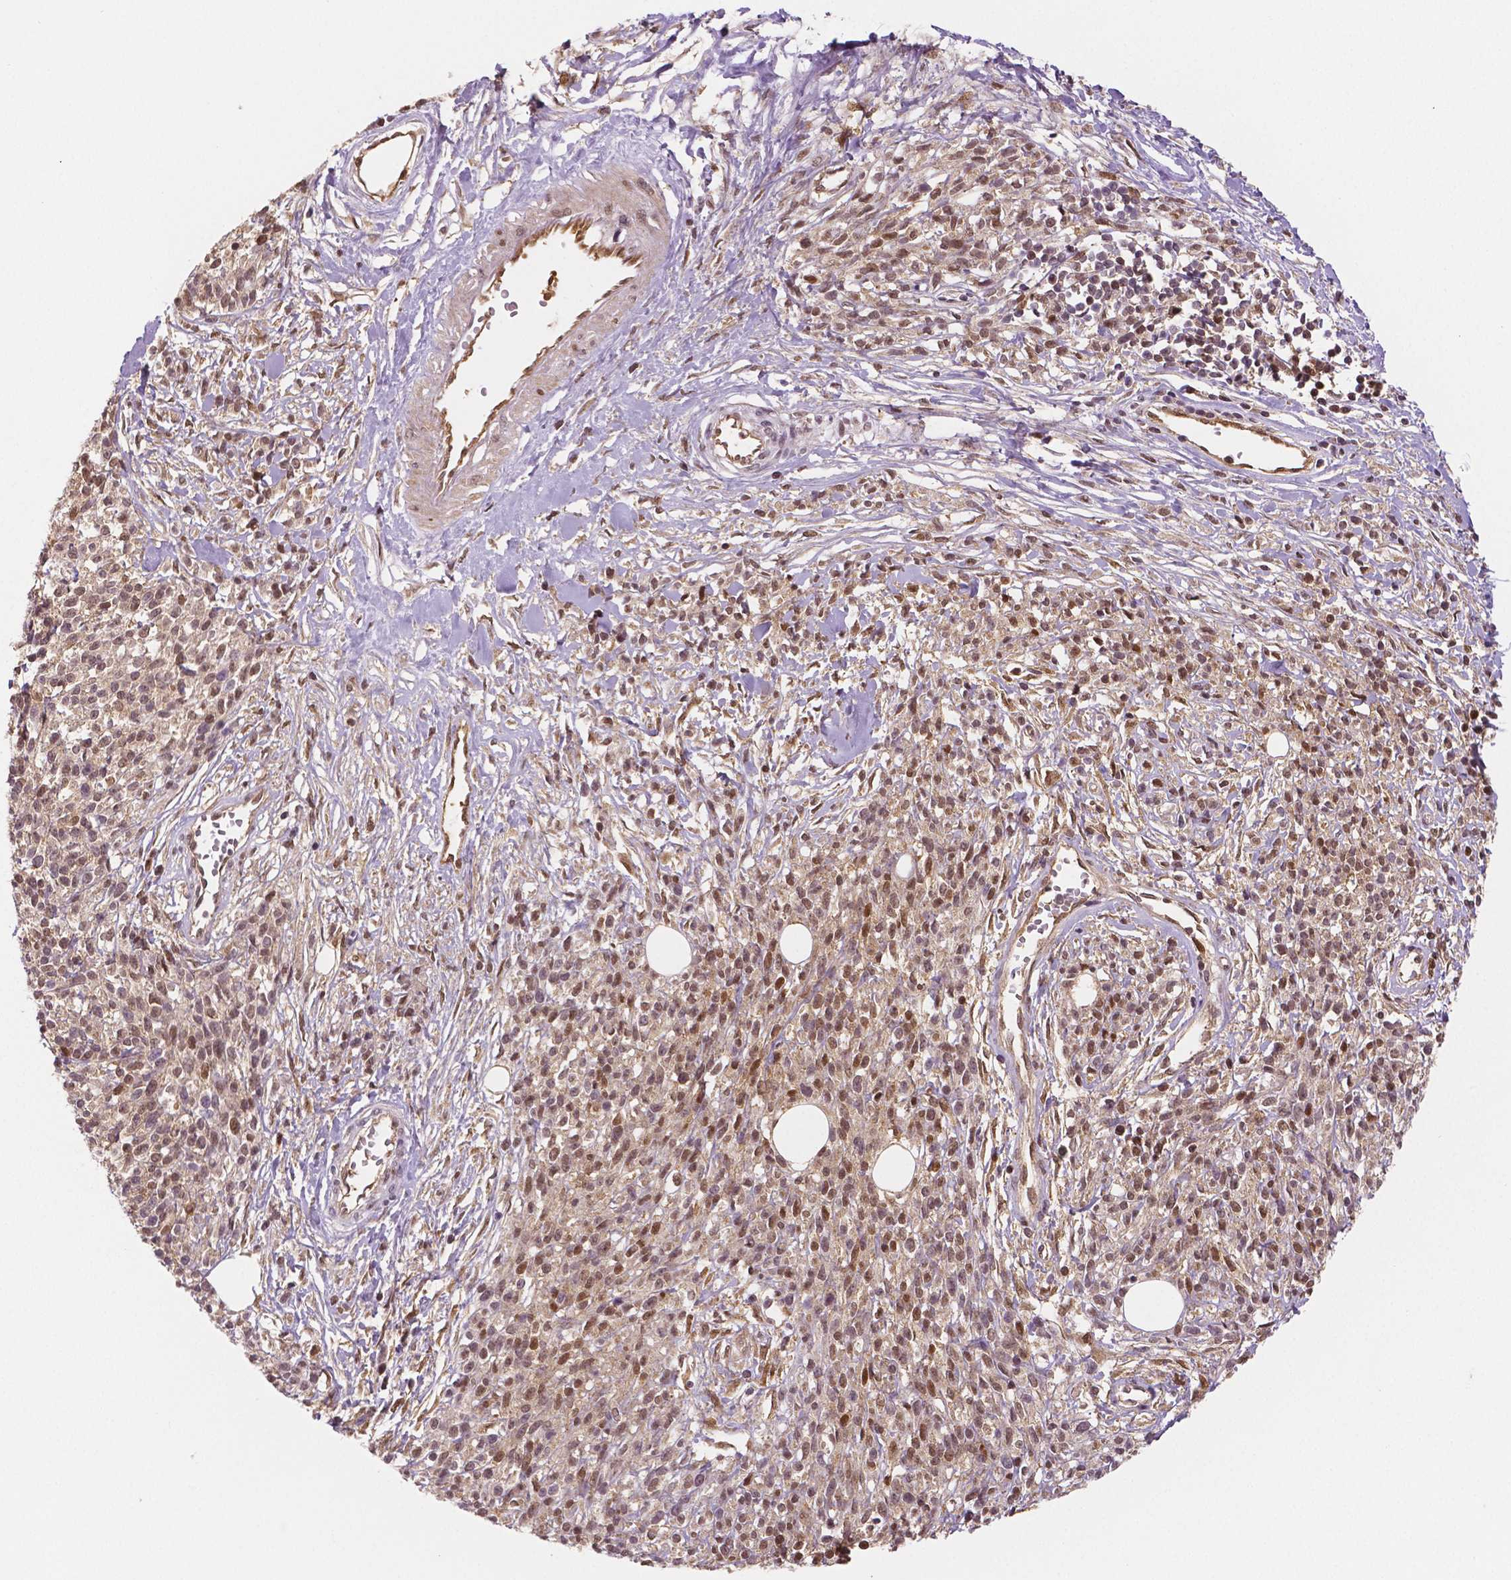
{"staining": {"intensity": "moderate", "quantity": ">75%", "location": "cytoplasmic/membranous,nuclear"}, "tissue": "melanoma", "cell_type": "Tumor cells", "image_type": "cancer", "snomed": [{"axis": "morphology", "description": "Malignant melanoma, NOS"}, {"axis": "topography", "description": "Skin"}, {"axis": "topography", "description": "Skin of trunk"}], "caption": "This is a histology image of immunohistochemistry (IHC) staining of melanoma, which shows moderate positivity in the cytoplasmic/membranous and nuclear of tumor cells.", "gene": "STAT3", "patient": {"sex": "male", "age": 74}}